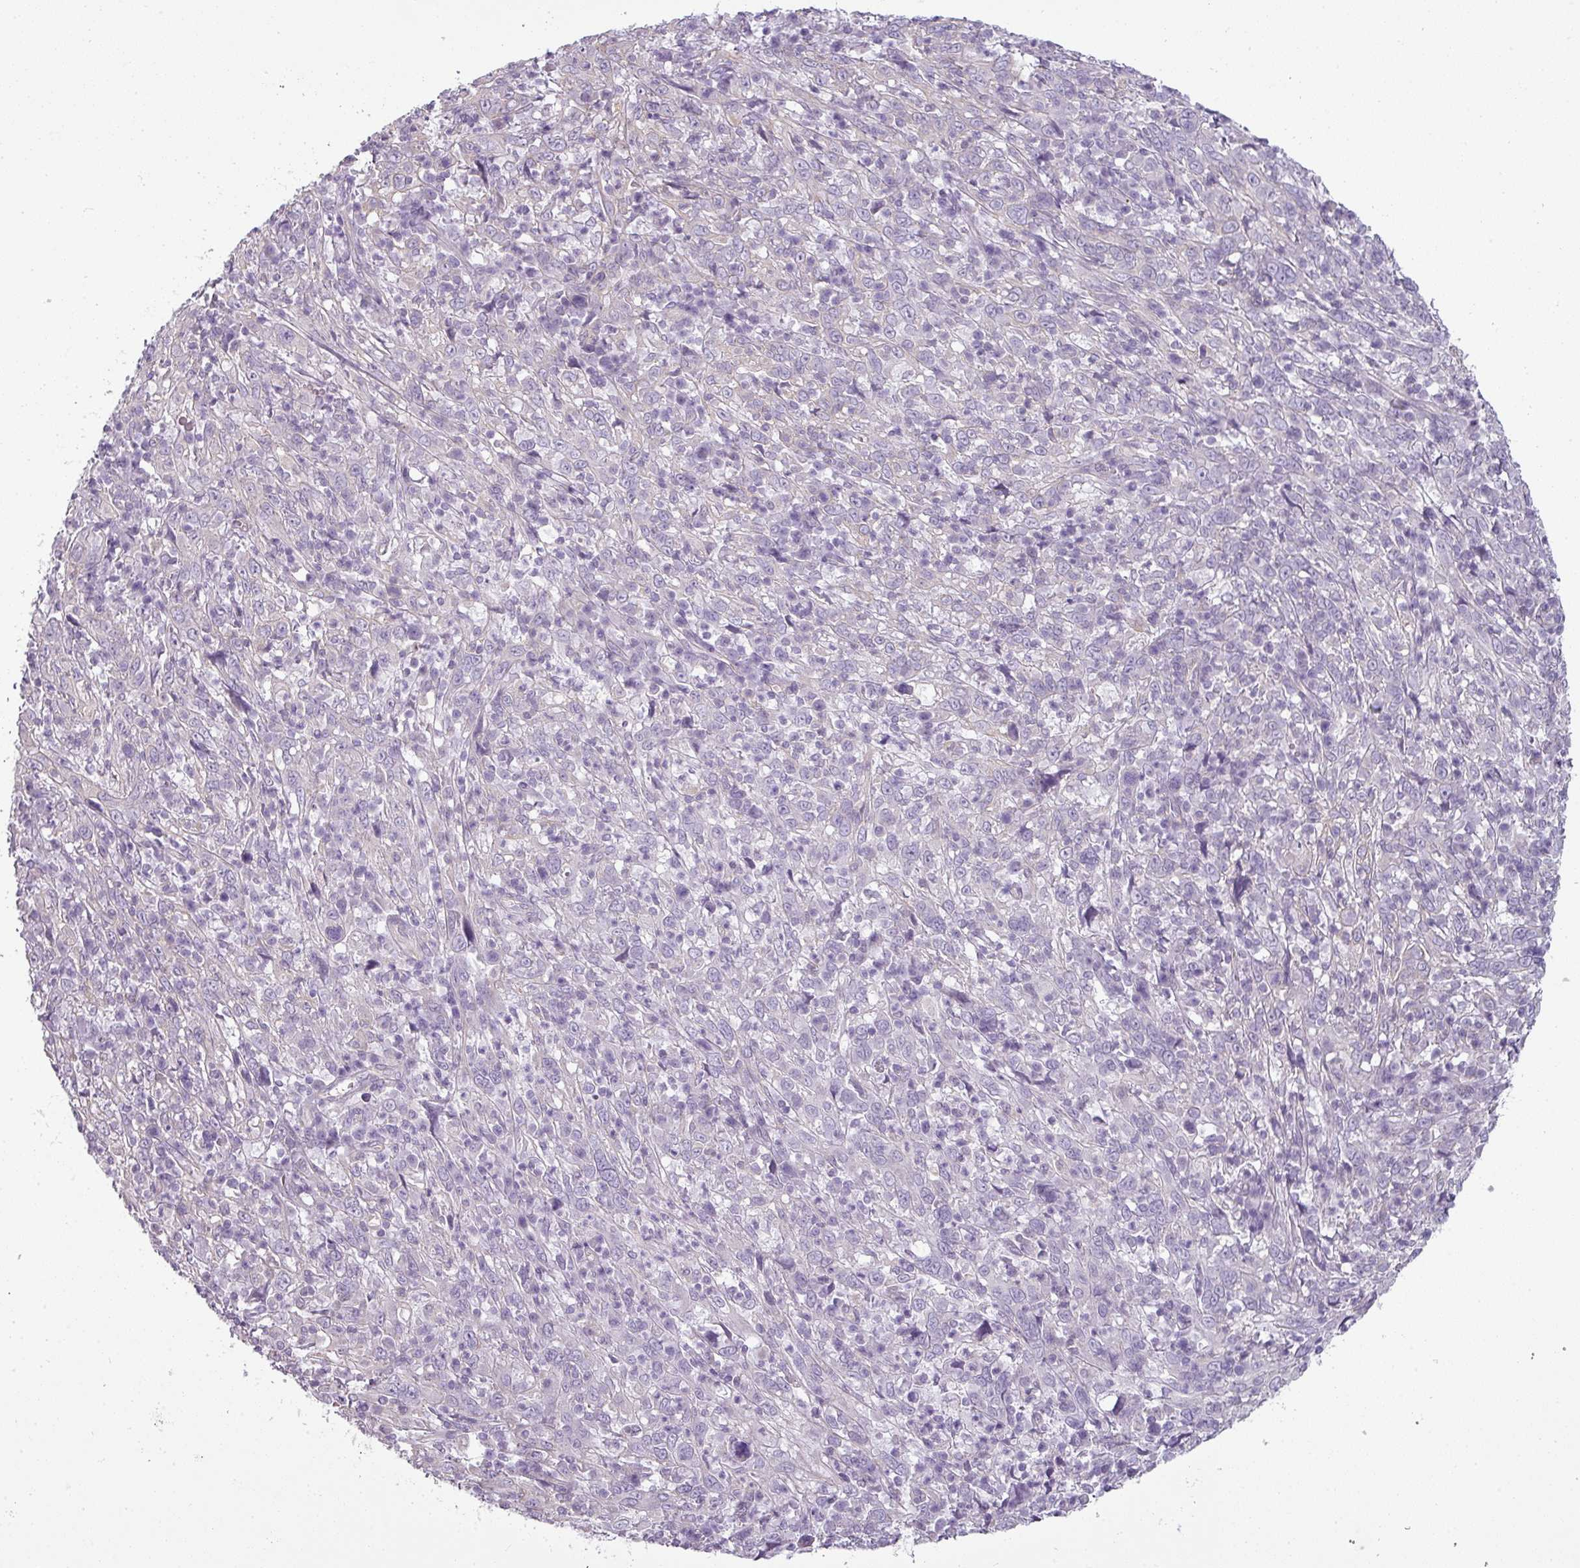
{"staining": {"intensity": "negative", "quantity": "none", "location": "none"}, "tissue": "cervical cancer", "cell_type": "Tumor cells", "image_type": "cancer", "snomed": [{"axis": "morphology", "description": "Squamous cell carcinoma, NOS"}, {"axis": "topography", "description": "Cervix"}], "caption": "High magnification brightfield microscopy of cervical cancer (squamous cell carcinoma) stained with DAB (3,3'-diaminobenzidine) (brown) and counterstained with hematoxylin (blue): tumor cells show no significant expression.", "gene": "ASB1", "patient": {"sex": "female", "age": 46}}